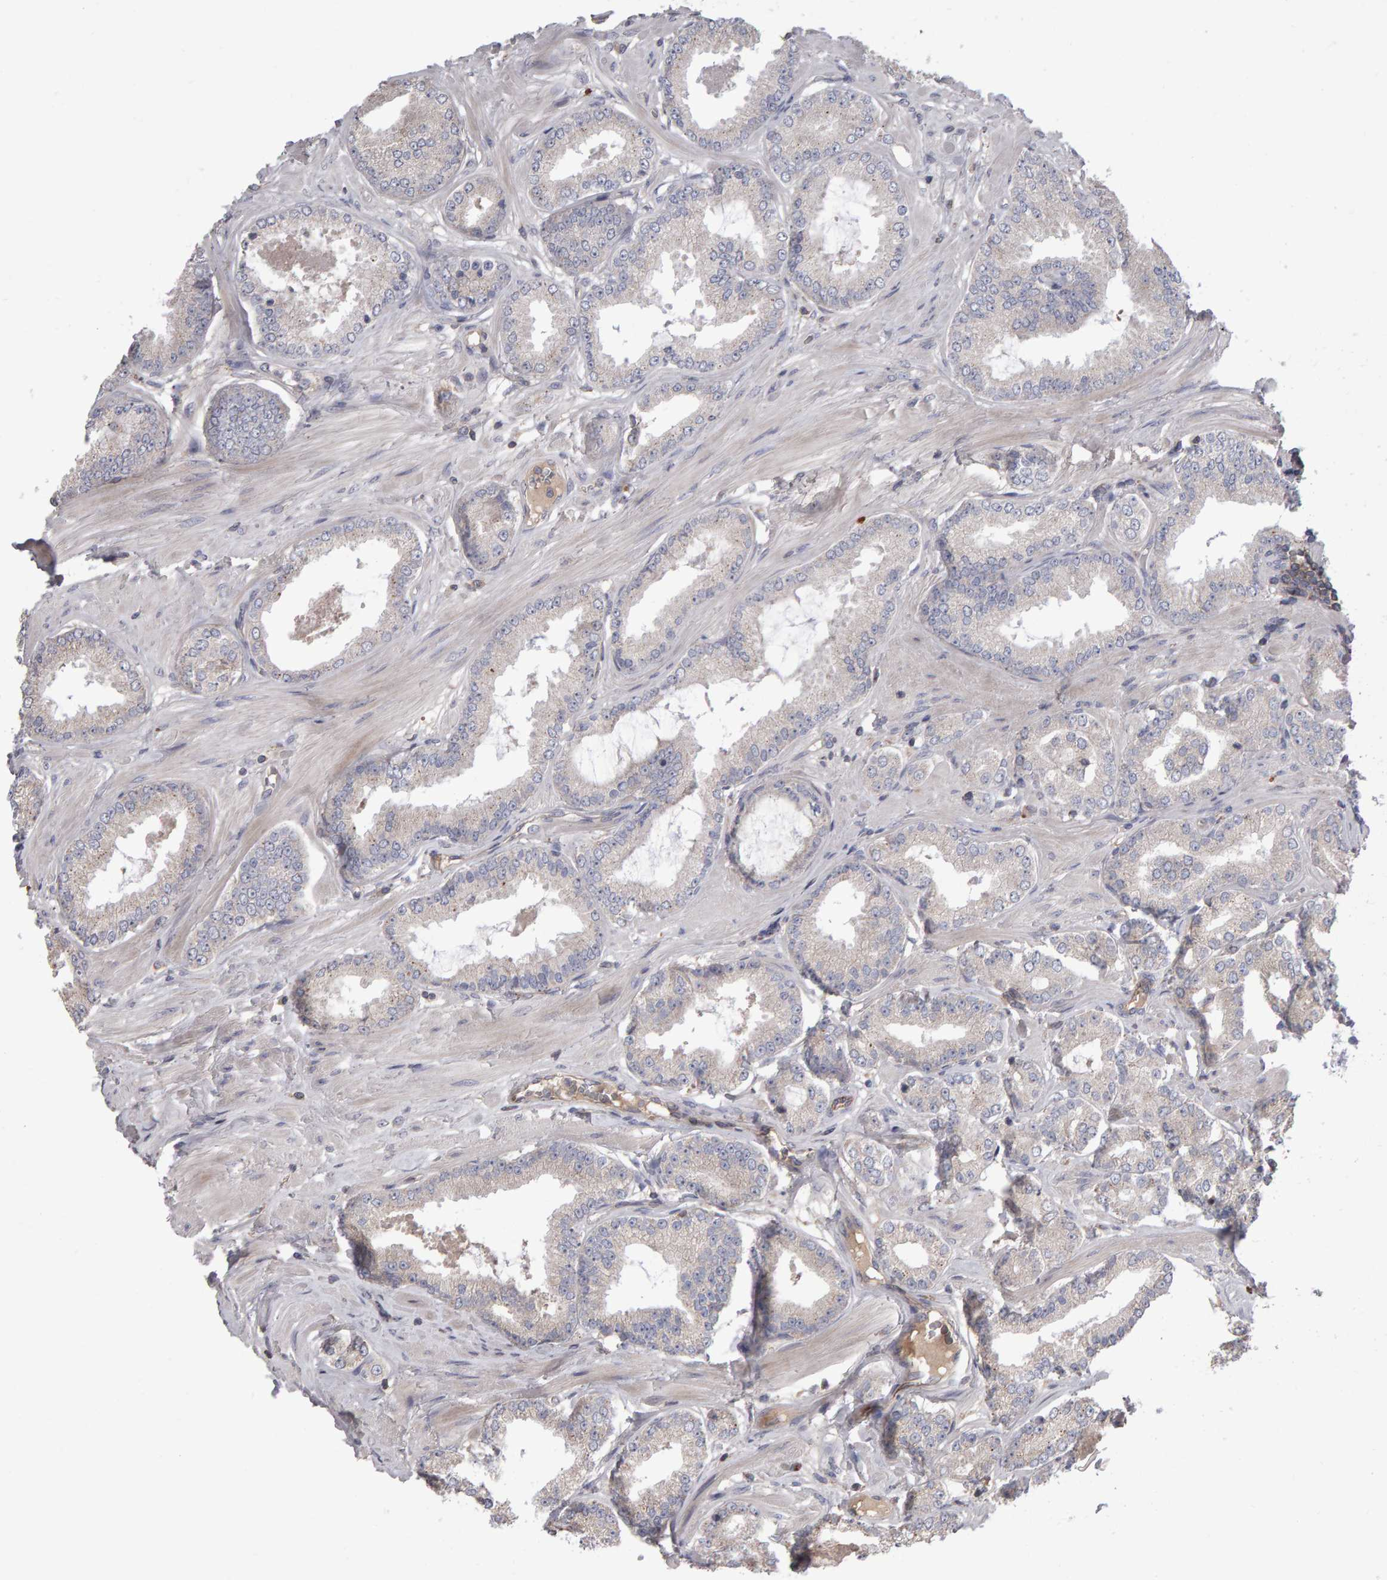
{"staining": {"intensity": "weak", "quantity": "<25%", "location": "cytoplasmic/membranous"}, "tissue": "prostate cancer", "cell_type": "Tumor cells", "image_type": "cancer", "snomed": [{"axis": "morphology", "description": "Adenocarcinoma, Low grade"}, {"axis": "topography", "description": "Prostate"}], "caption": "The histopathology image demonstrates no significant expression in tumor cells of prostate cancer (low-grade adenocarcinoma).", "gene": "PGS1", "patient": {"sex": "male", "age": 62}}